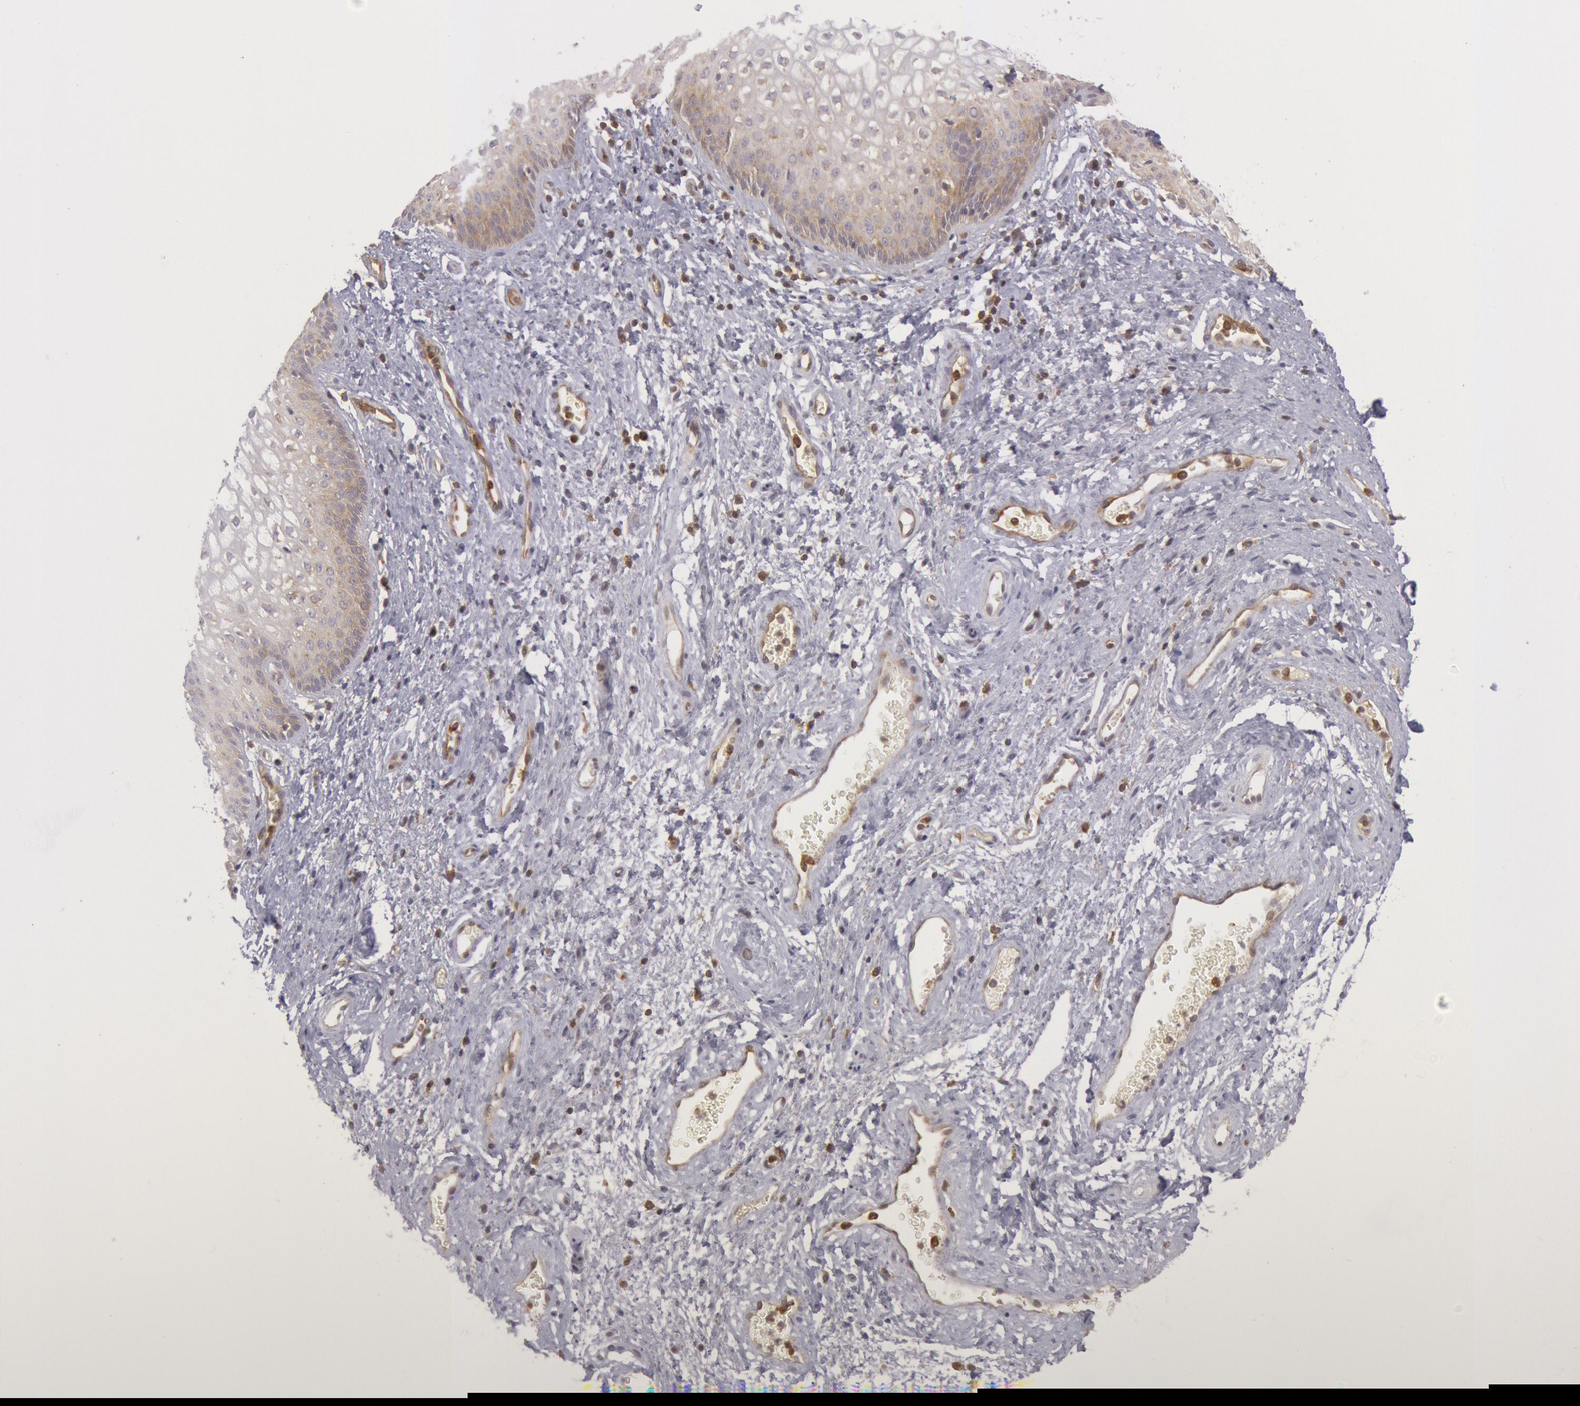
{"staining": {"intensity": "moderate", "quantity": "25%-75%", "location": "cytoplasmic/membranous"}, "tissue": "vagina", "cell_type": "Squamous epithelial cells", "image_type": "normal", "snomed": [{"axis": "morphology", "description": "Normal tissue, NOS"}, {"axis": "topography", "description": "Vagina"}], "caption": "This micrograph displays immunohistochemistry (IHC) staining of unremarkable vagina, with medium moderate cytoplasmic/membranous staining in approximately 25%-75% of squamous epithelial cells.", "gene": "IKBKB", "patient": {"sex": "female", "age": 34}}